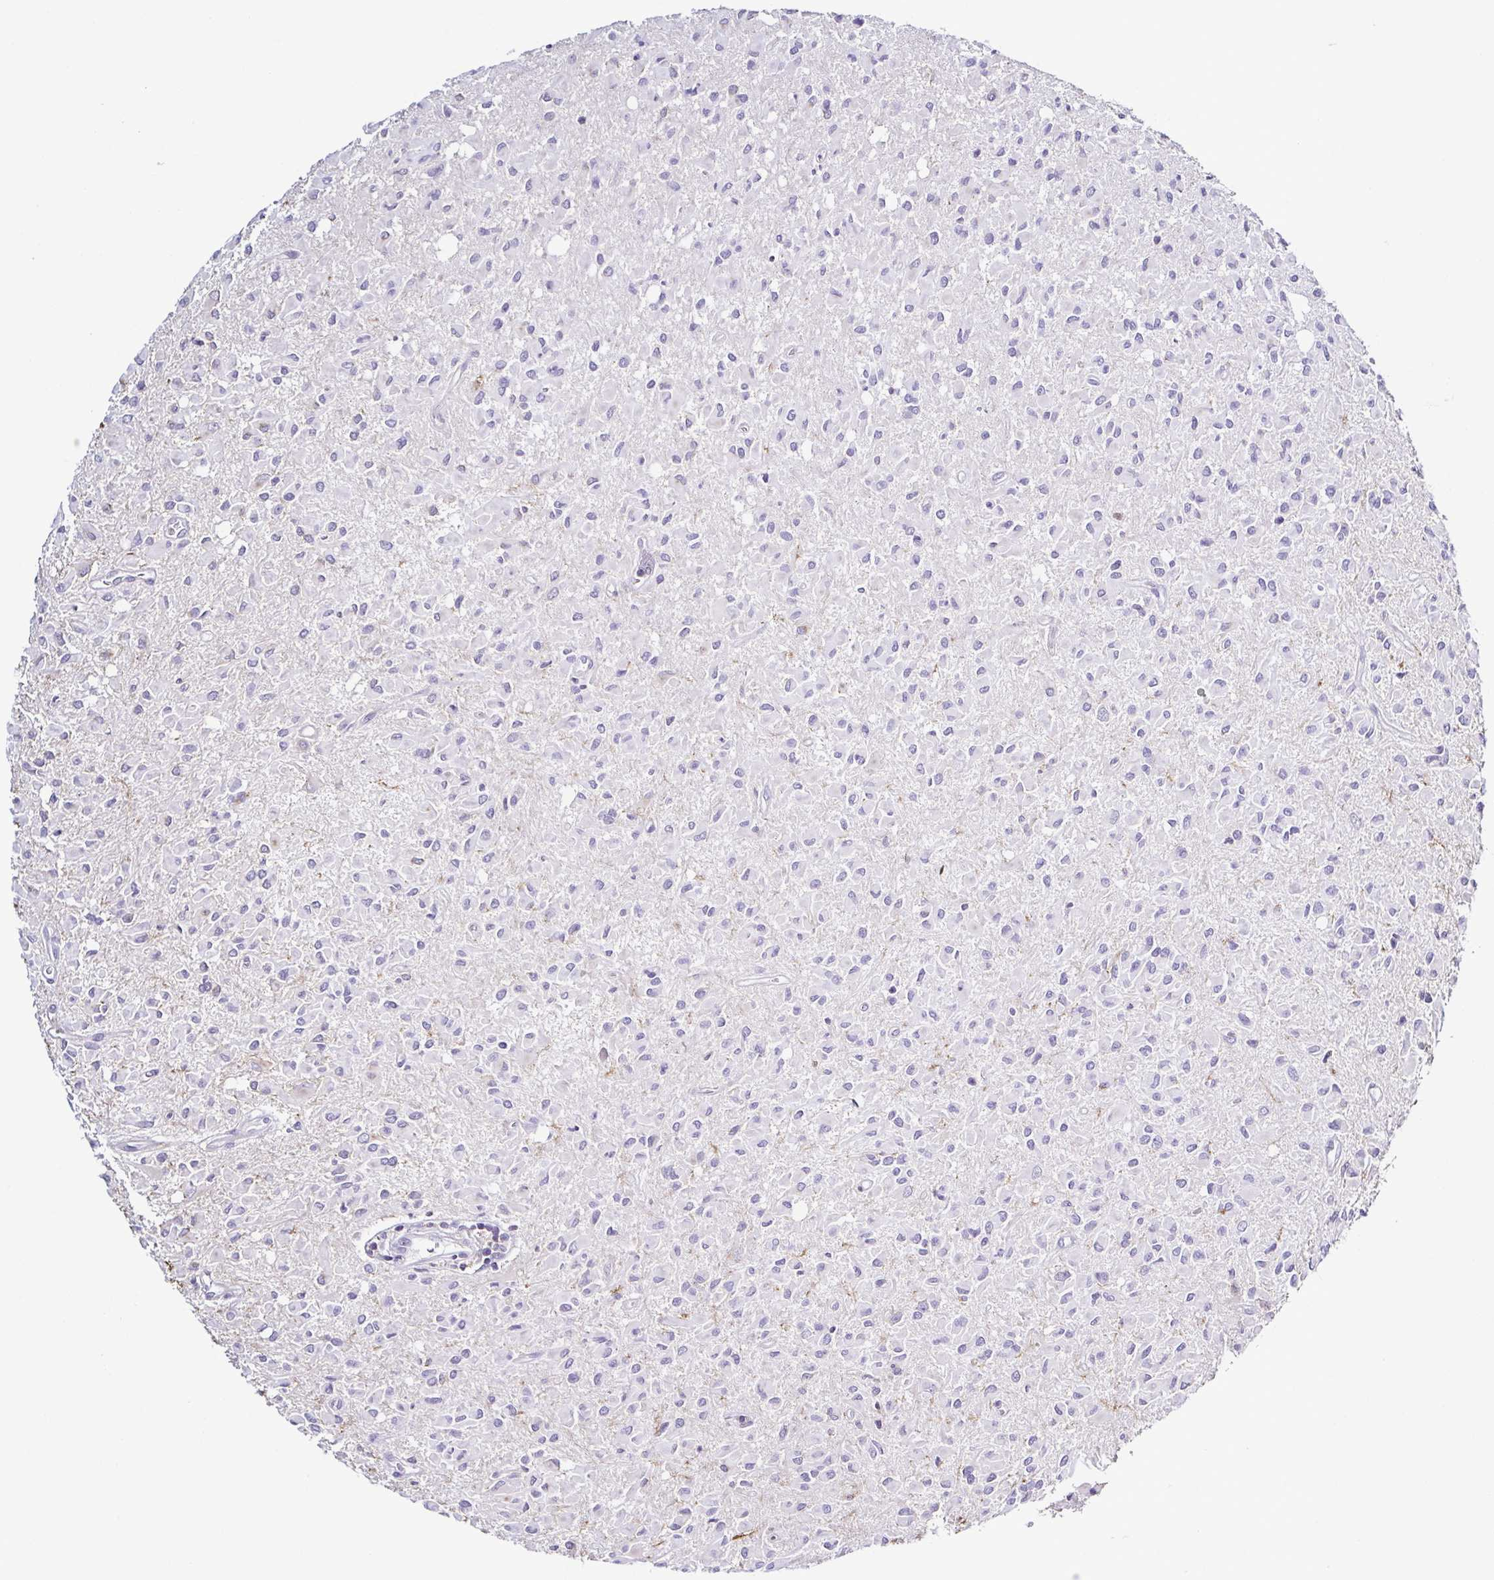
{"staining": {"intensity": "negative", "quantity": "none", "location": "none"}, "tissue": "glioma", "cell_type": "Tumor cells", "image_type": "cancer", "snomed": [{"axis": "morphology", "description": "Glioma, malignant, Low grade"}, {"axis": "topography", "description": "Brain"}], "caption": "High magnification brightfield microscopy of glioma stained with DAB (brown) and counterstained with hematoxylin (blue): tumor cells show no significant expression.", "gene": "TNNT2", "patient": {"sex": "female", "age": 33}}